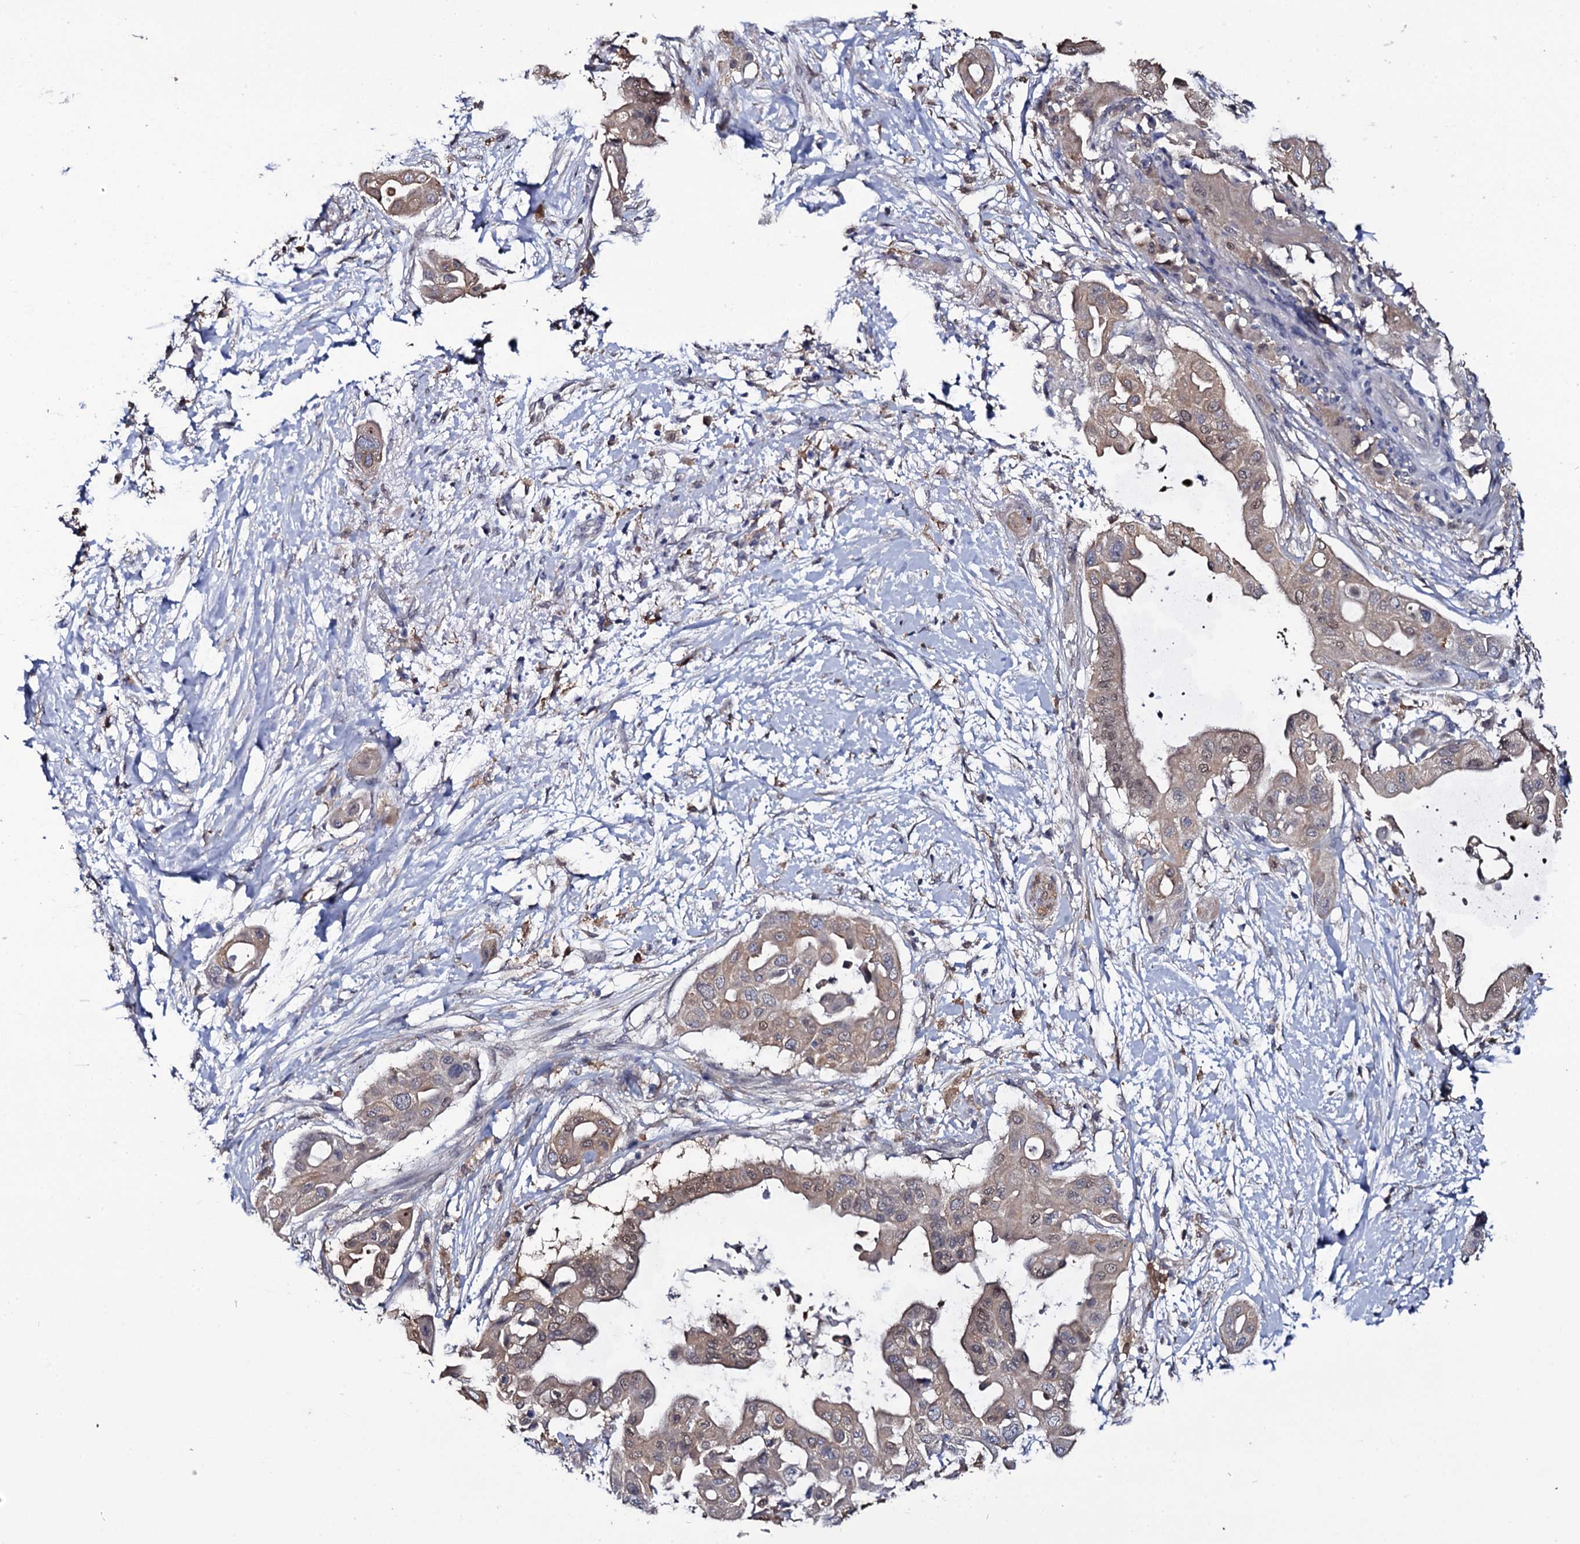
{"staining": {"intensity": "weak", "quantity": ">75%", "location": "cytoplasmic/membranous,nuclear"}, "tissue": "pancreatic cancer", "cell_type": "Tumor cells", "image_type": "cancer", "snomed": [{"axis": "morphology", "description": "Adenocarcinoma, NOS"}, {"axis": "topography", "description": "Pancreas"}], "caption": "Immunohistochemical staining of adenocarcinoma (pancreatic) exhibits low levels of weak cytoplasmic/membranous and nuclear protein expression in about >75% of tumor cells. The staining was performed using DAB (3,3'-diaminobenzidine), with brown indicating positive protein expression. Nuclei are stained blue with hematoxylin.", "gene": "CRYL1", "patient": {"sex": "male", "age": 68}}